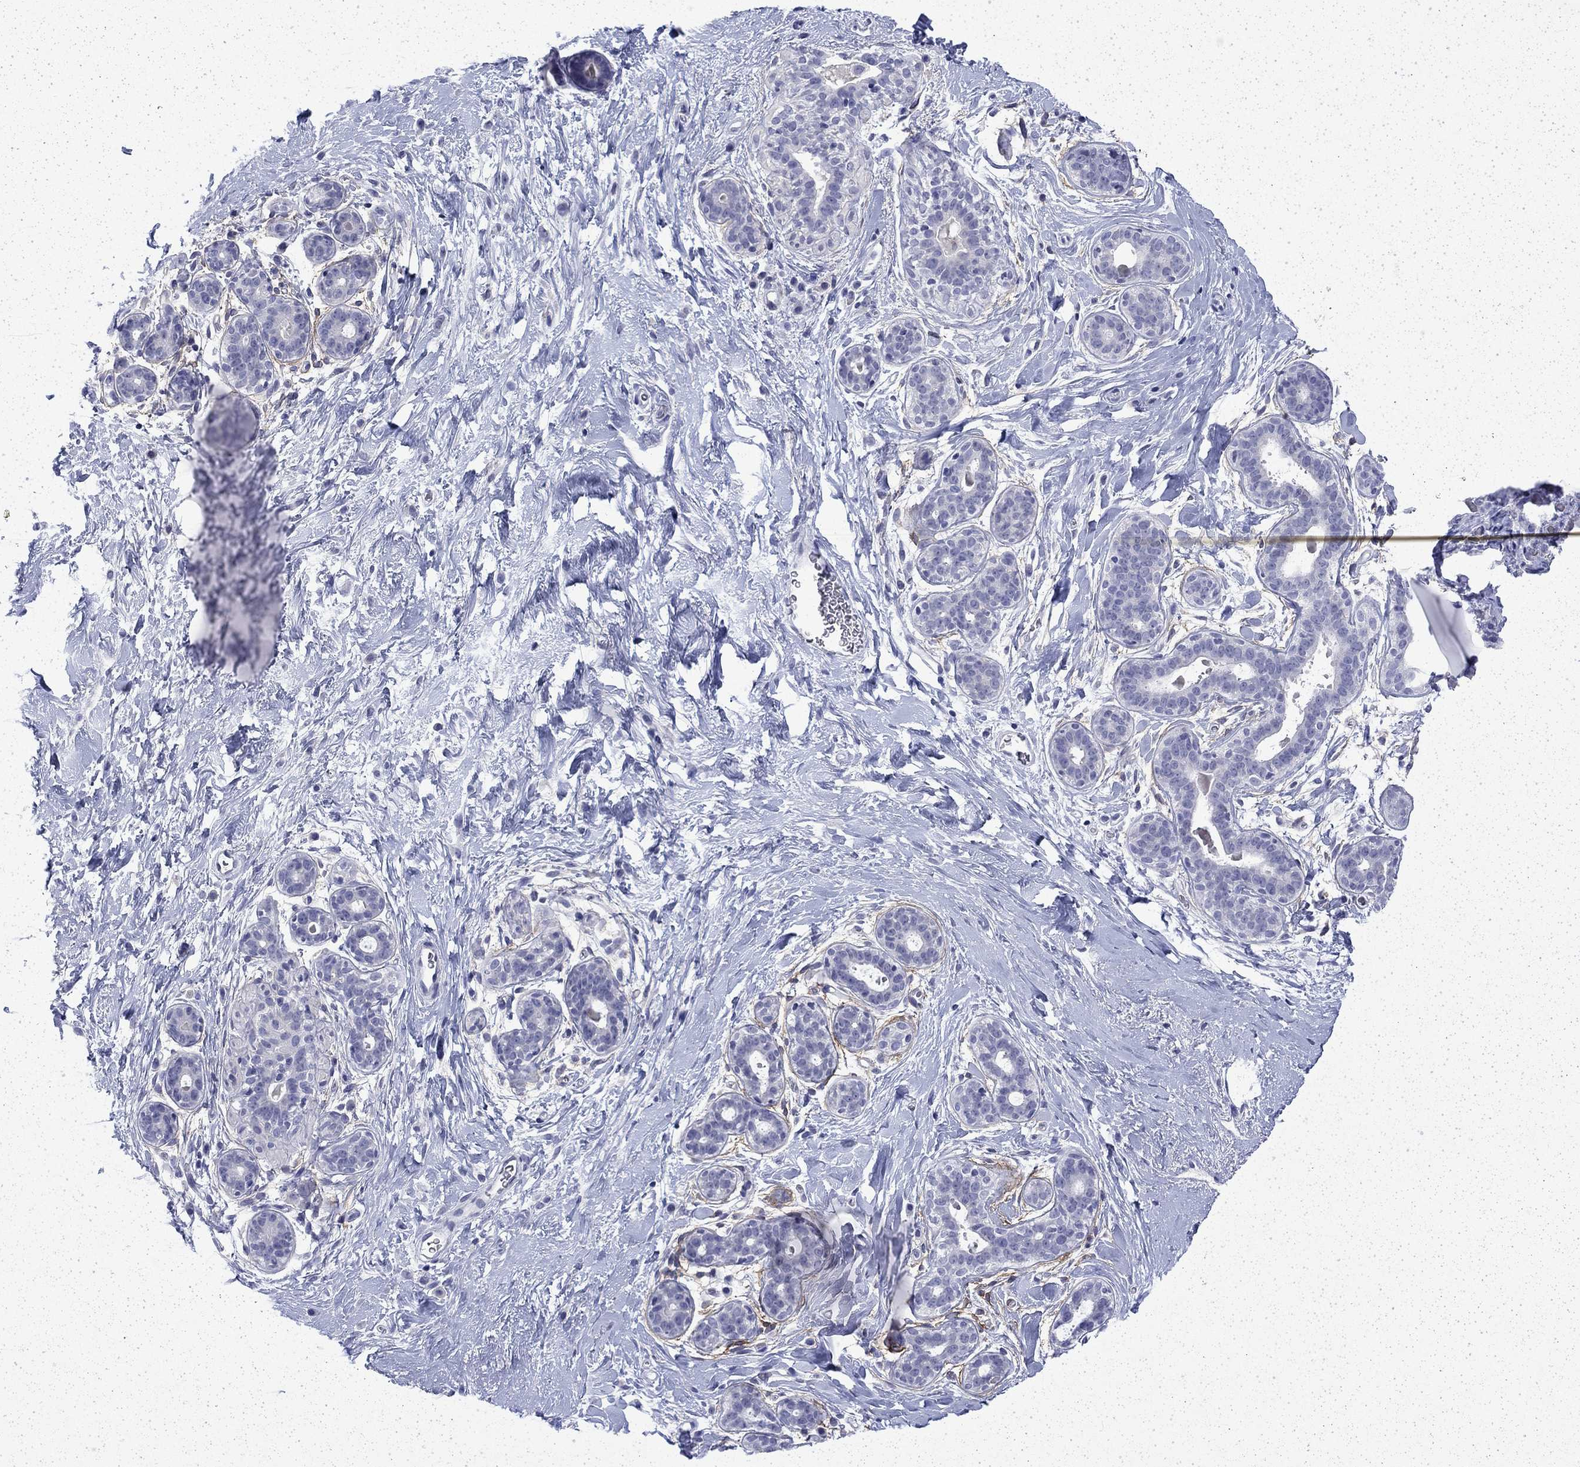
{"staining": {"intensity": "negative", "quantity": "none", "location": "none"}, "tissue": "breast", "cell_type": "Adipocytes", "image_type": "normal", "snomed": [{"axis": "morphology", "description": "Normal tissue, NOS"}, {"axis": "topography", "description": "Breast"}], "caption": "IHC of benign breast reveals no expression in adipocytes.", "gene": "ENPP6", "patient": {"sex": "female", "age": 43}}